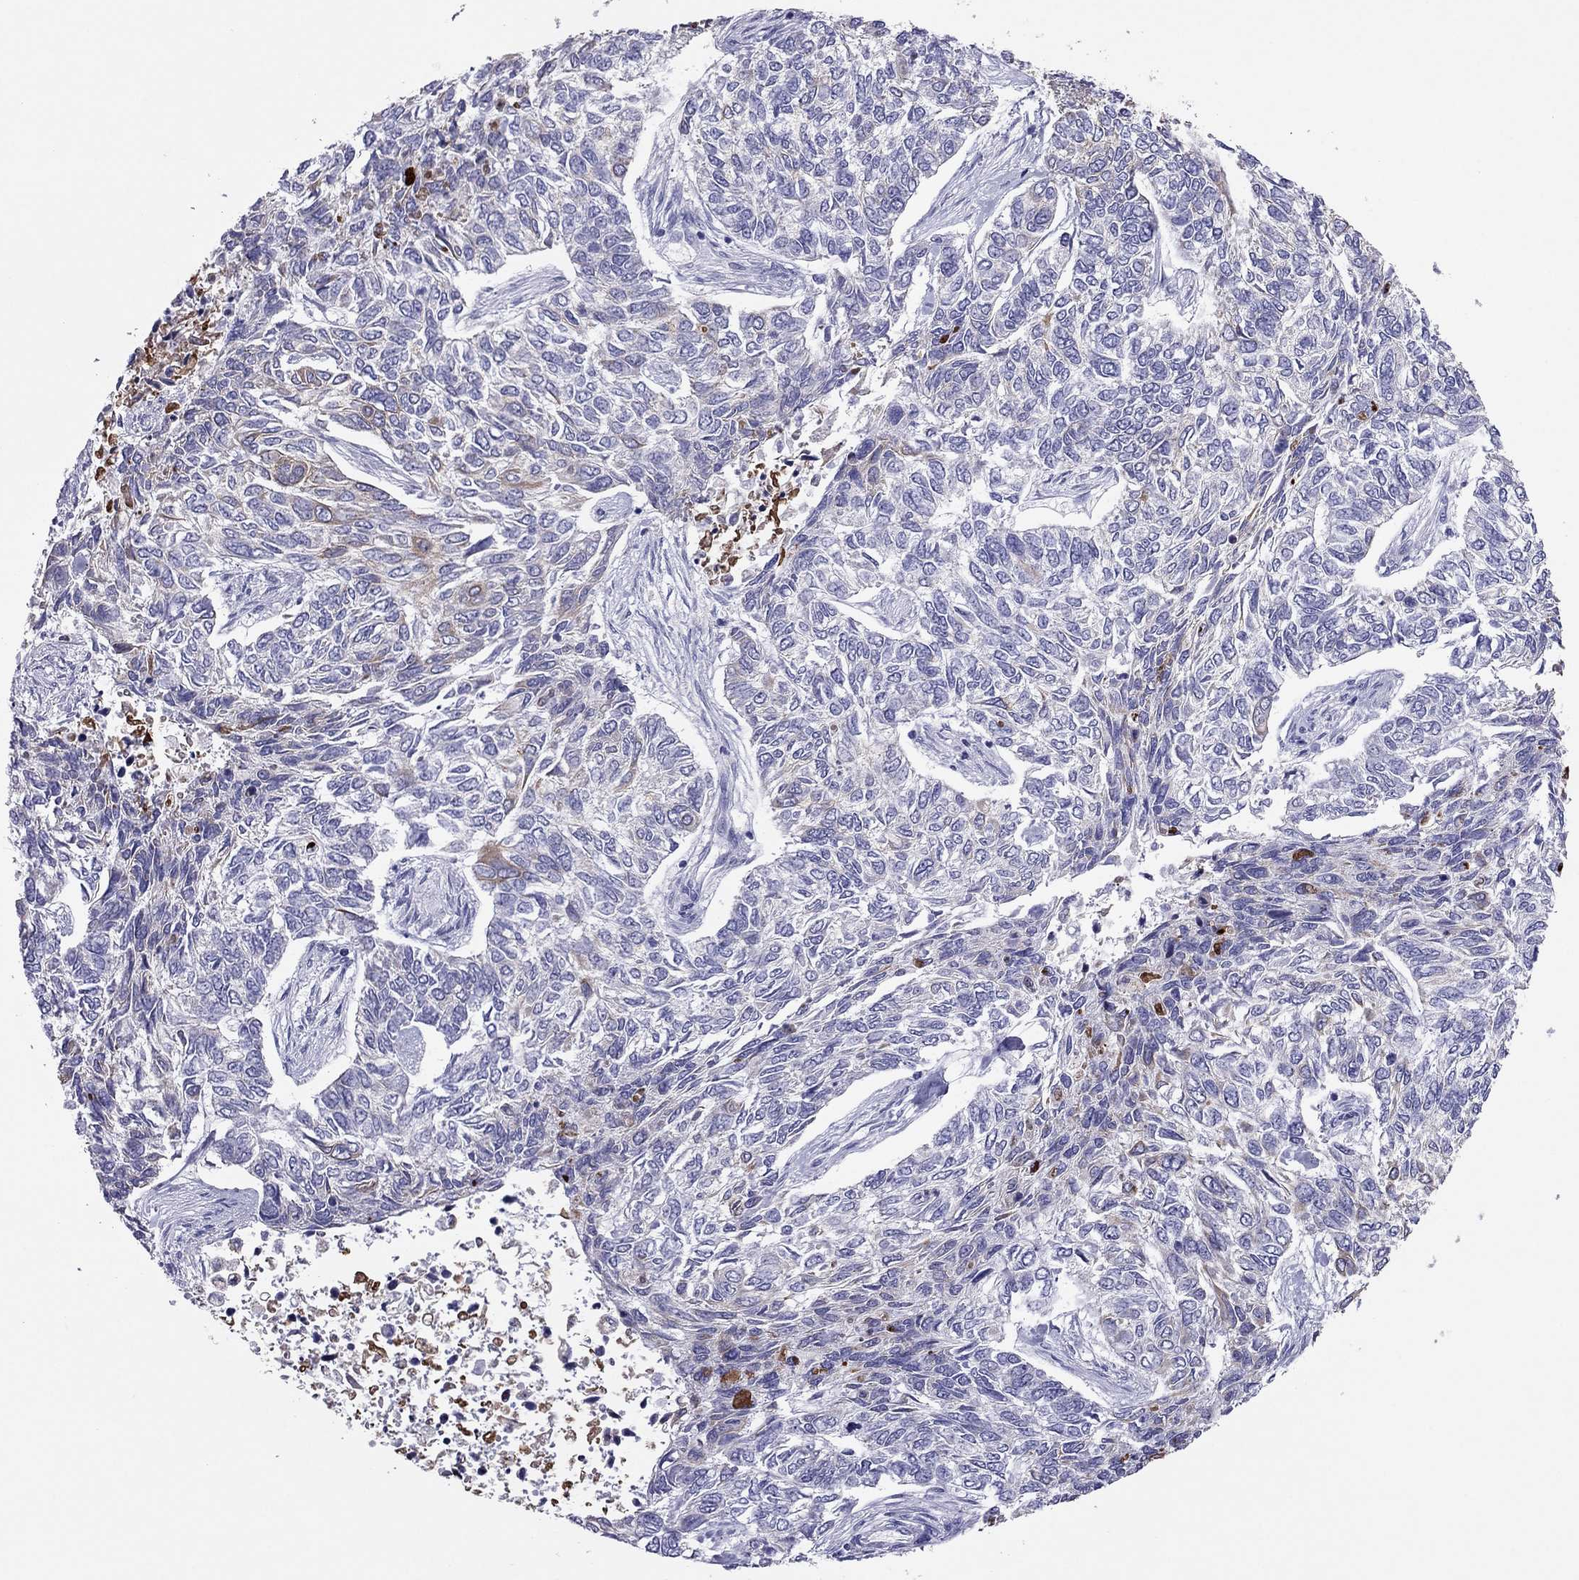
{"staining": {"intensity": "weak", "quantity": "<25%", "location": "cytoplasmic/membranous"}, "tissue": "skin cancer", "cell_type": "Tumor cells", "image_type": "cancer", "snomed": [{"axis": "morphology", "description": "Basal cell carcinoma"}, {"axis": "topography", "description": "Skin"}], "caption": "Tumor cells are negative for protein expression in human skin cancer (basal cell carcinoma).", "gene": "MAEL", "patient": {"sex": "female", "age": 65}}